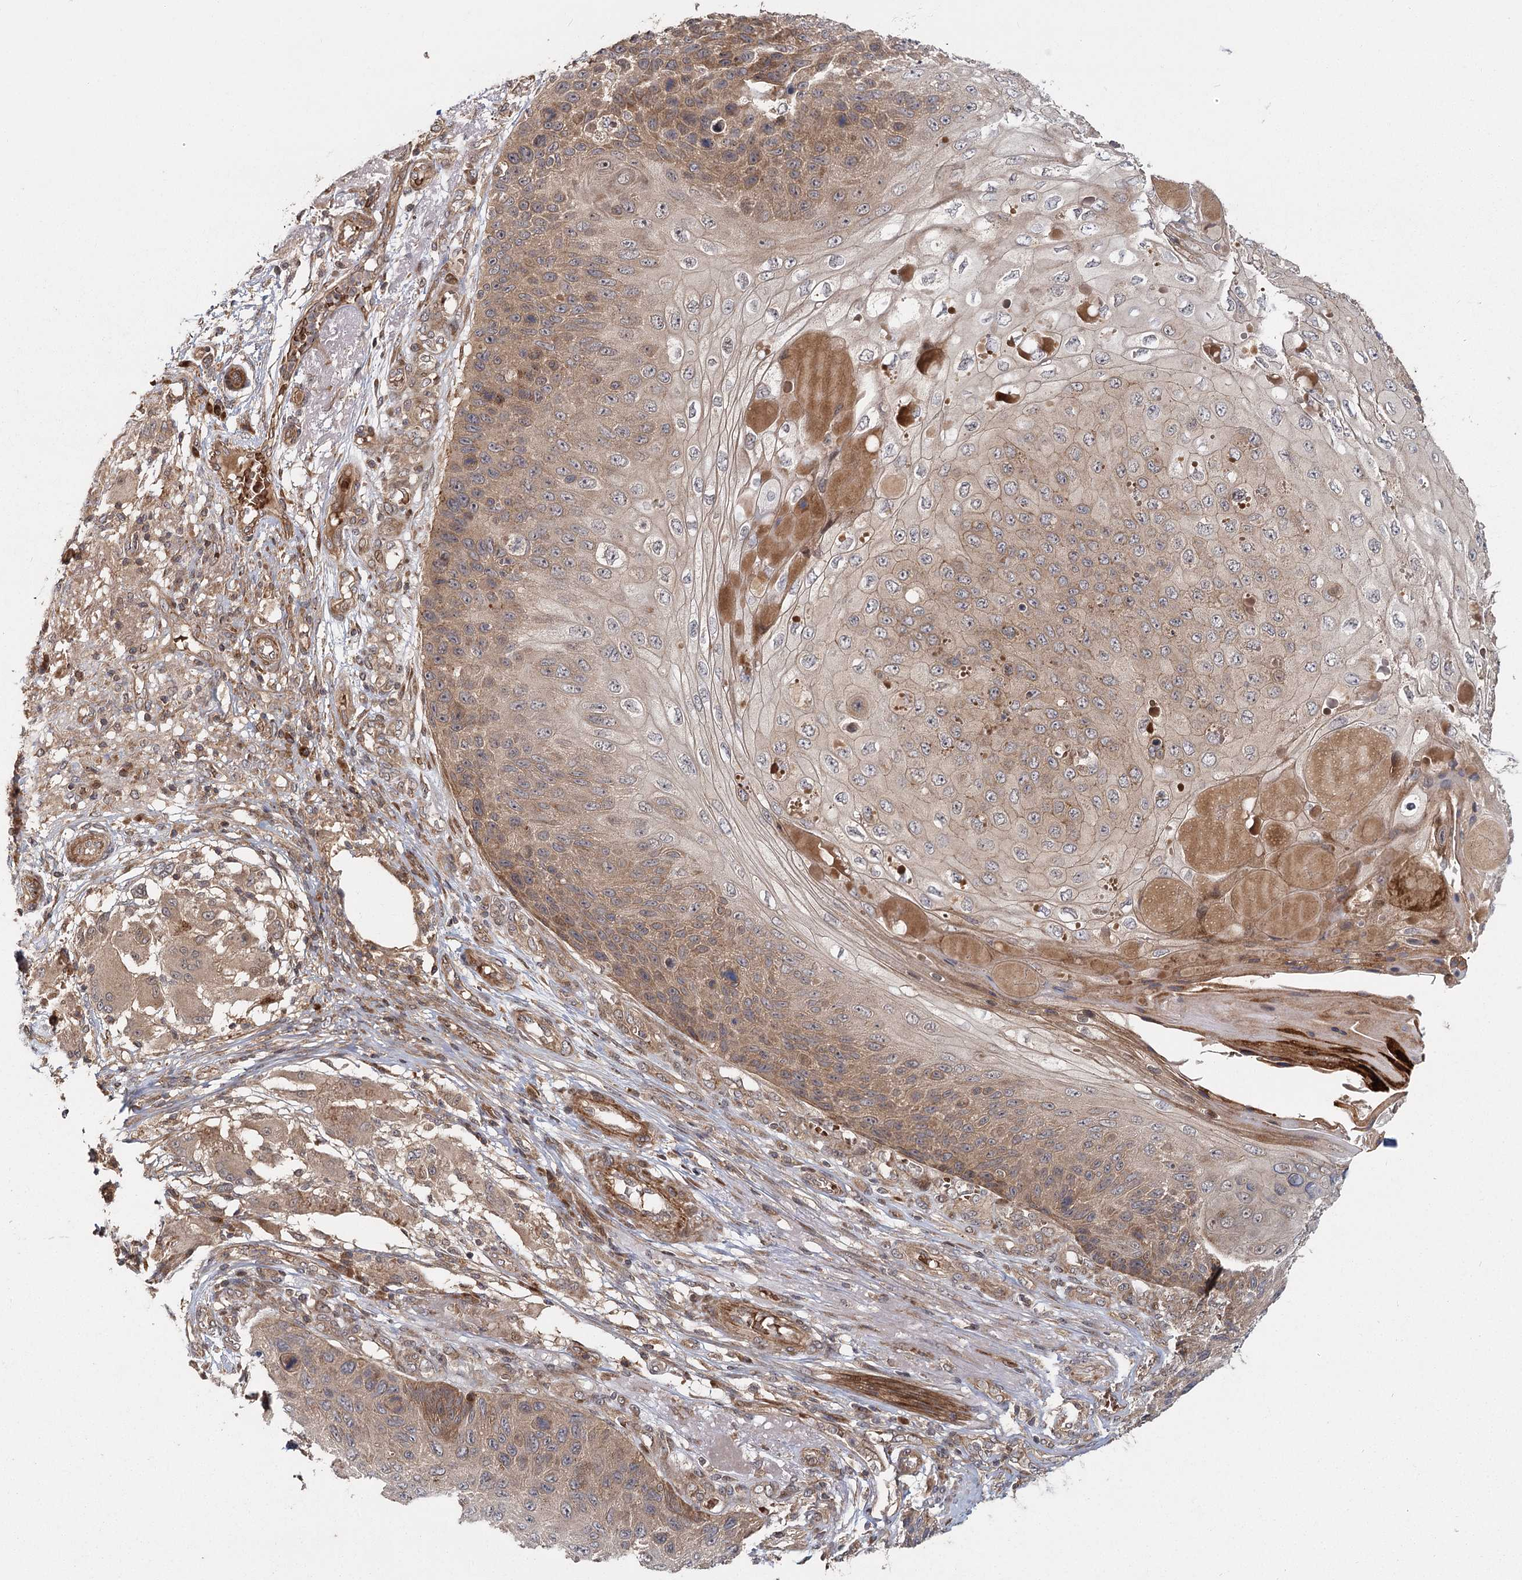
{"staining": {"intensity": "weak", "quantity": "25%-75%", "location": "cytoplasmic/membranous"}, "tissue": "skin cancer", "cell_type": "Tumor cells", "image_type": "cancer", "snomed": [{"axis": "morphology", "description": "Squamous cell carcinoma, NOS"}, {"axis": "topography", "description": "Skin"}], "caption": "Immunohistochemistry (IHC) histopathology image of neoplastic tissue: human skin cancer (squamous cell carcinoma) stained using immunohistochemistry (IHC) demonstrates low levels of weak protein expression localized specifically in the cytoplasmic/membranous of tumor cells, appearing as a cytoplasmic/membranous brown color.", "gene": "RAPGEF6", "patient": {"sex": "female", "age": 88}}